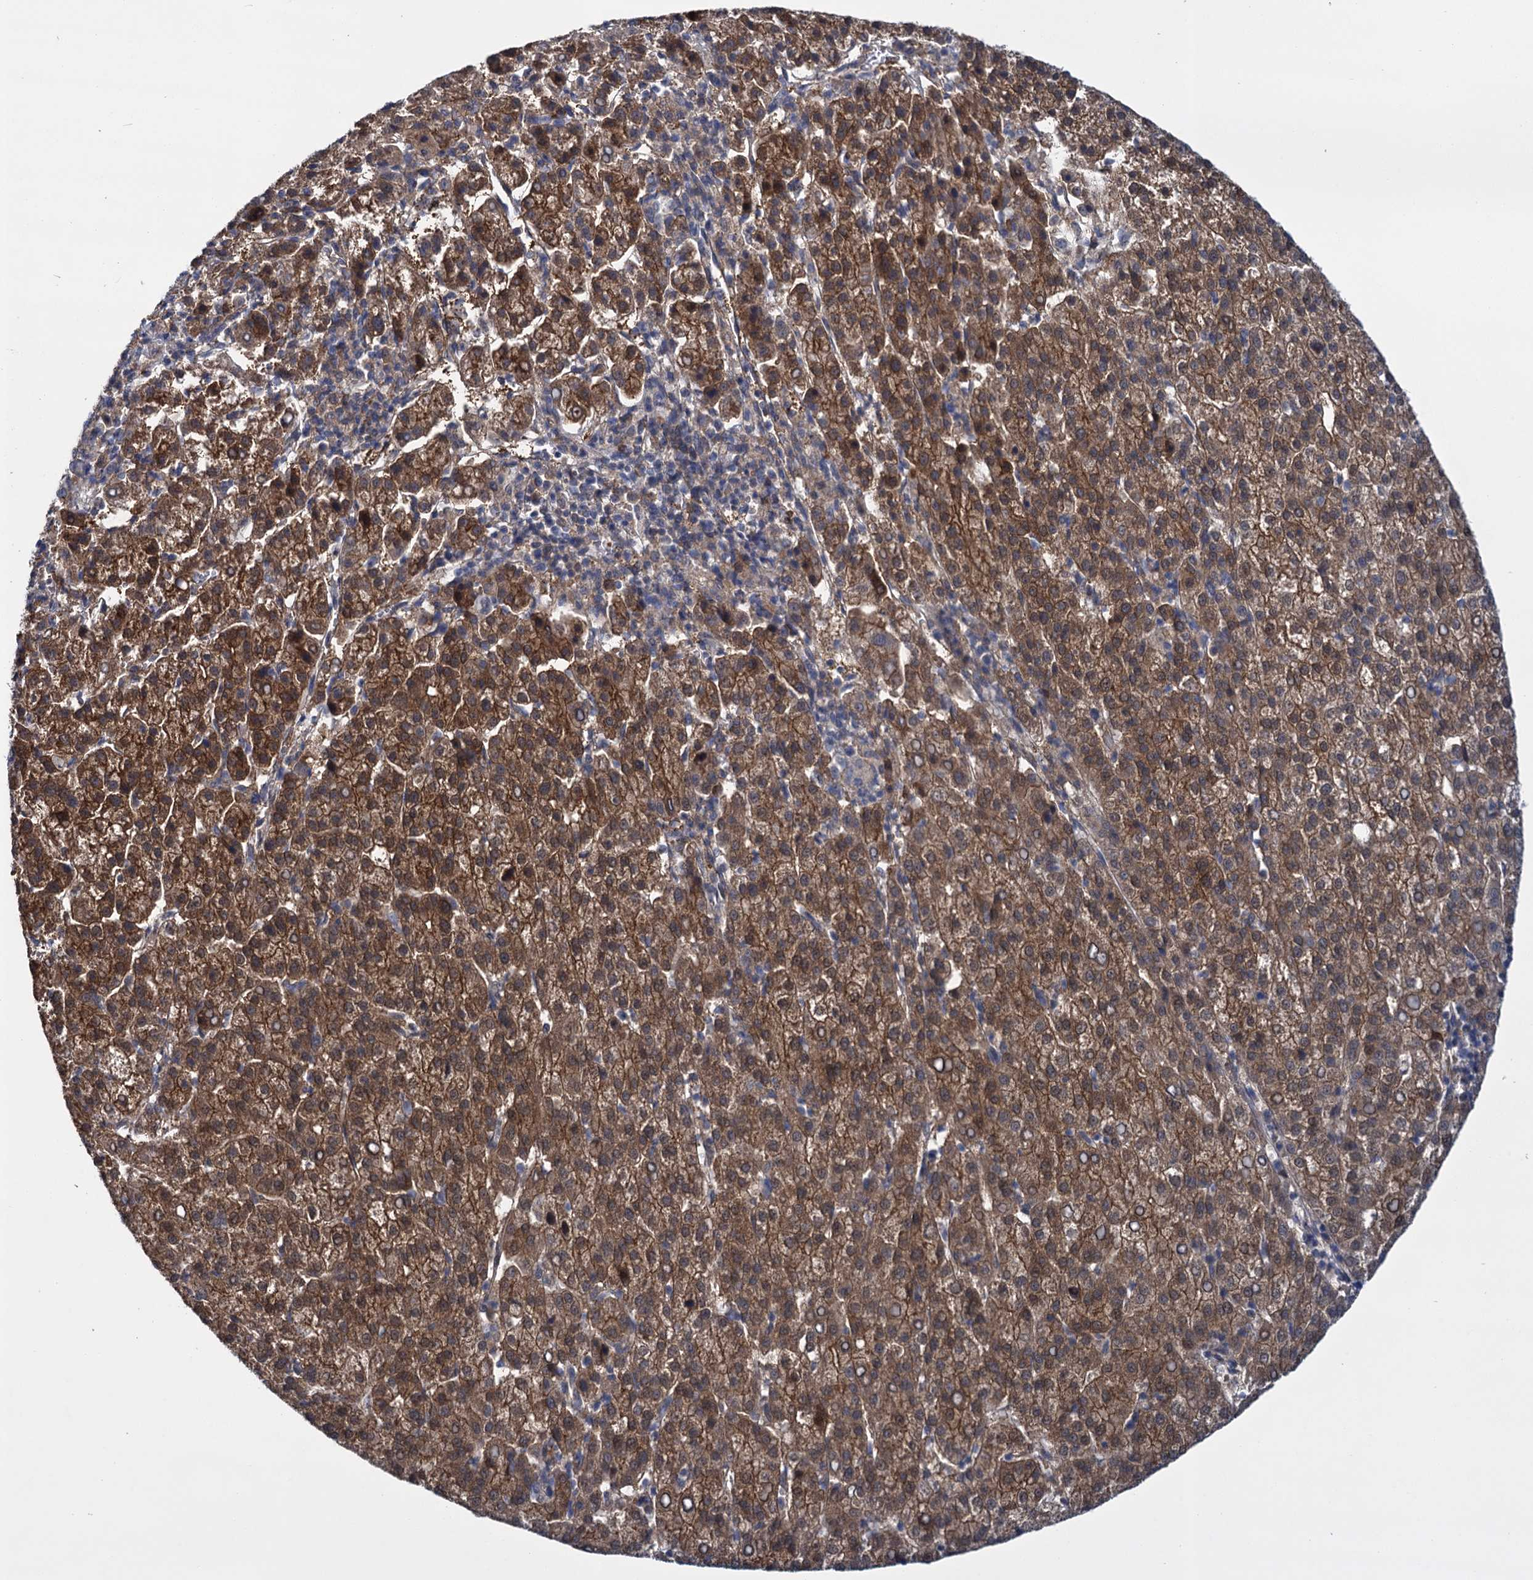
{"staining": {"intensity": "strong", "quantity": ">75%", "location": "cytoplasmic/membranous,nuclear"}, "tissue": "liver cancer", "cell_type": "Tumor cells", "image_type": "cancer", "snomed": [{"axis": "morphology", "description": "Carcinoma, Hepatocellular, NOS"}, {"axis": "topography", "description": "Liver"}], "caption": "Immunohistochemical staining of human hepatocellular carcinoma (liver) exhibits high levels of strong cytoplasmic/membranous and nuclear protein positivity in about >75% of tumor cells.", "gene": "GLO1", "patient": {"sex": "female", "age": 58}}